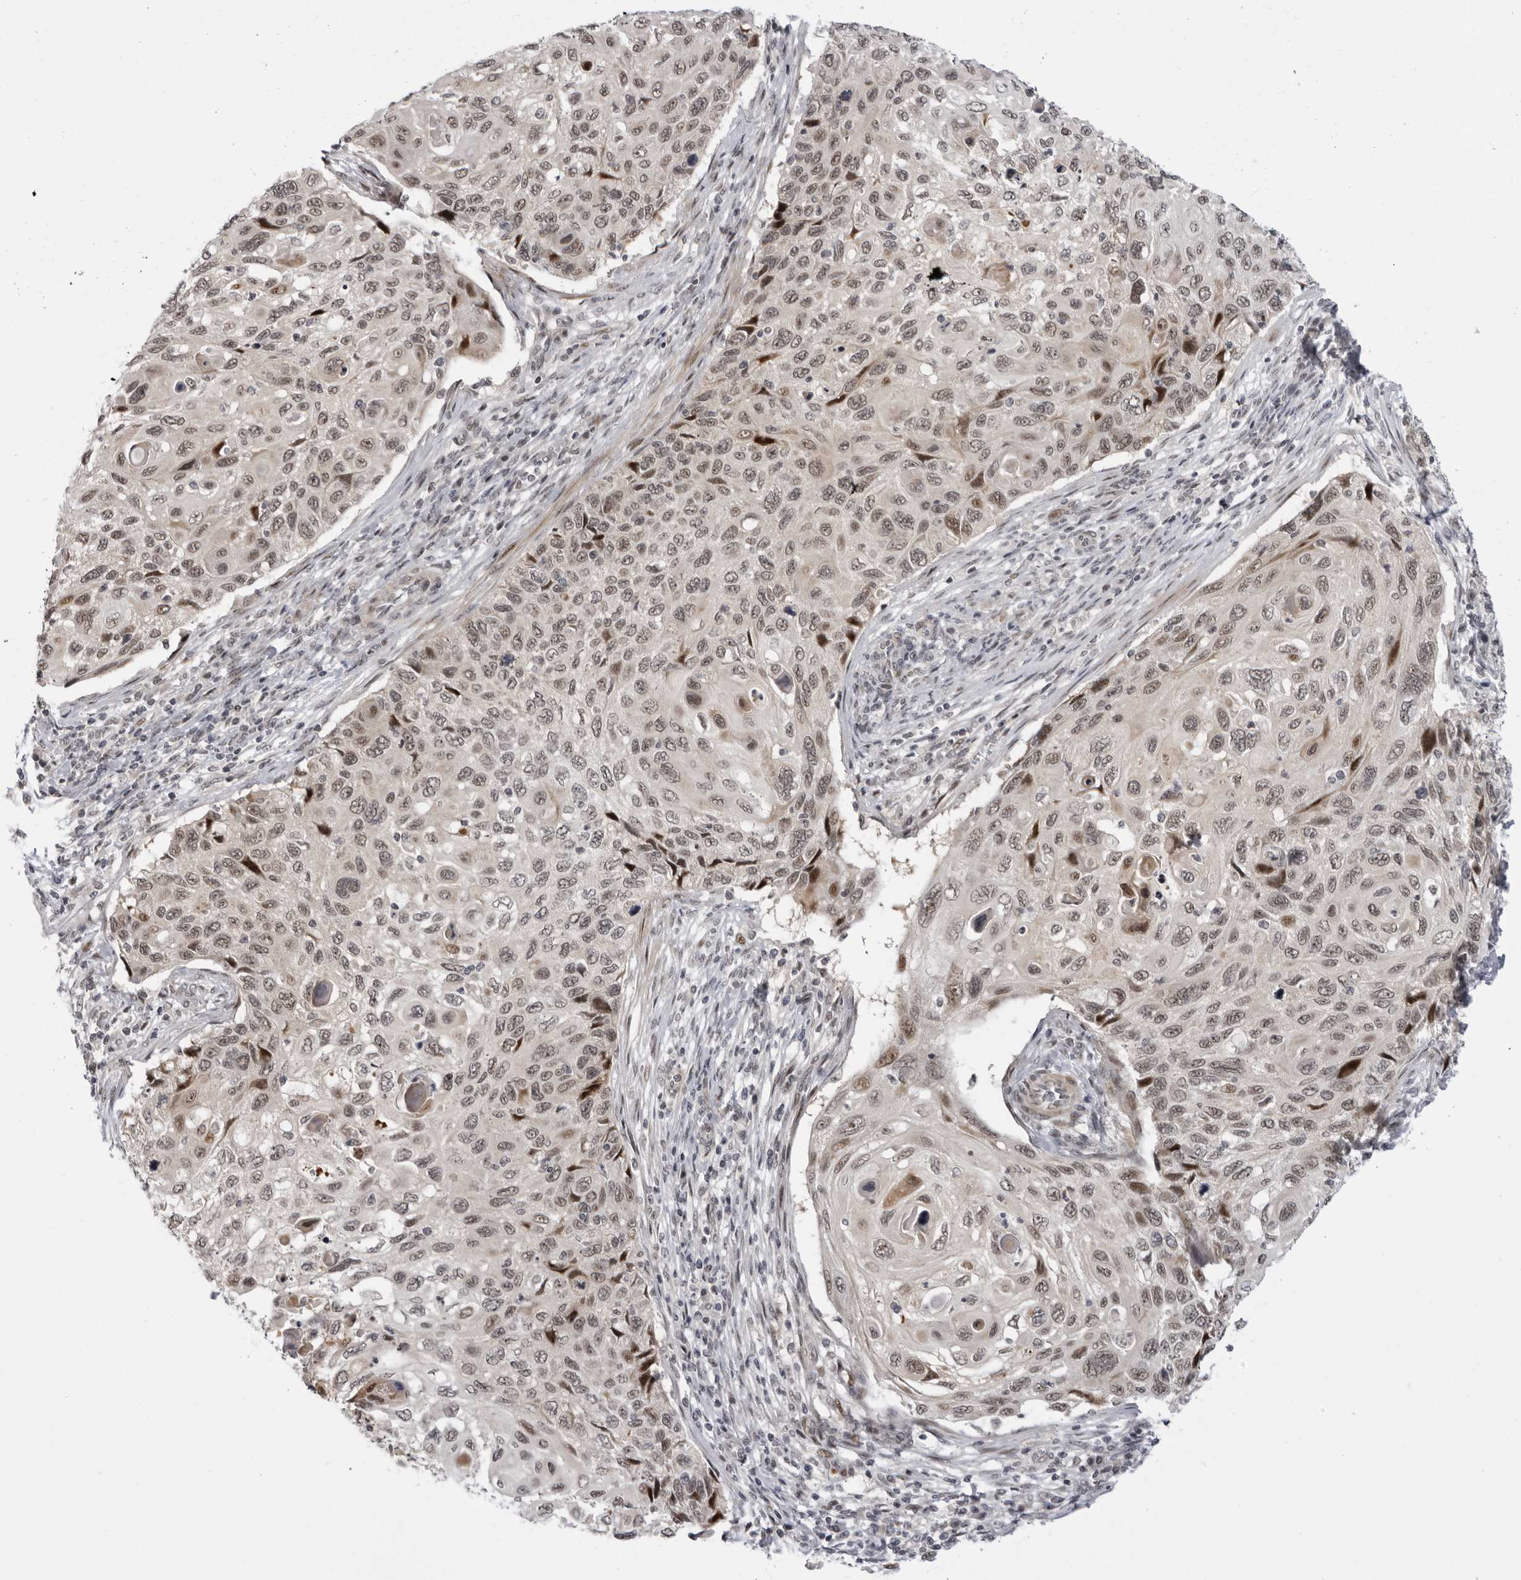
{"staining": {"intensity": "weak", "quantity": ">75%", "location": "nuclear"}, "tissue": "cervical cancer", "cell_type": "Tumor cells", "image_type": "cancer", "snomed": [{"axis": "morphology", "description": "Squamous cell carcinoma, NOS"}, {"axis": "topography", "description": "Cervix"}], "caption": "Protein staining of cervical cancer (squamous cell carcinoma) tissue exhibits weak nuclear positivity in about >75% of tumor cells.", "gene": "ALPK2", "patient": {"sex": "female", "age": 70}}